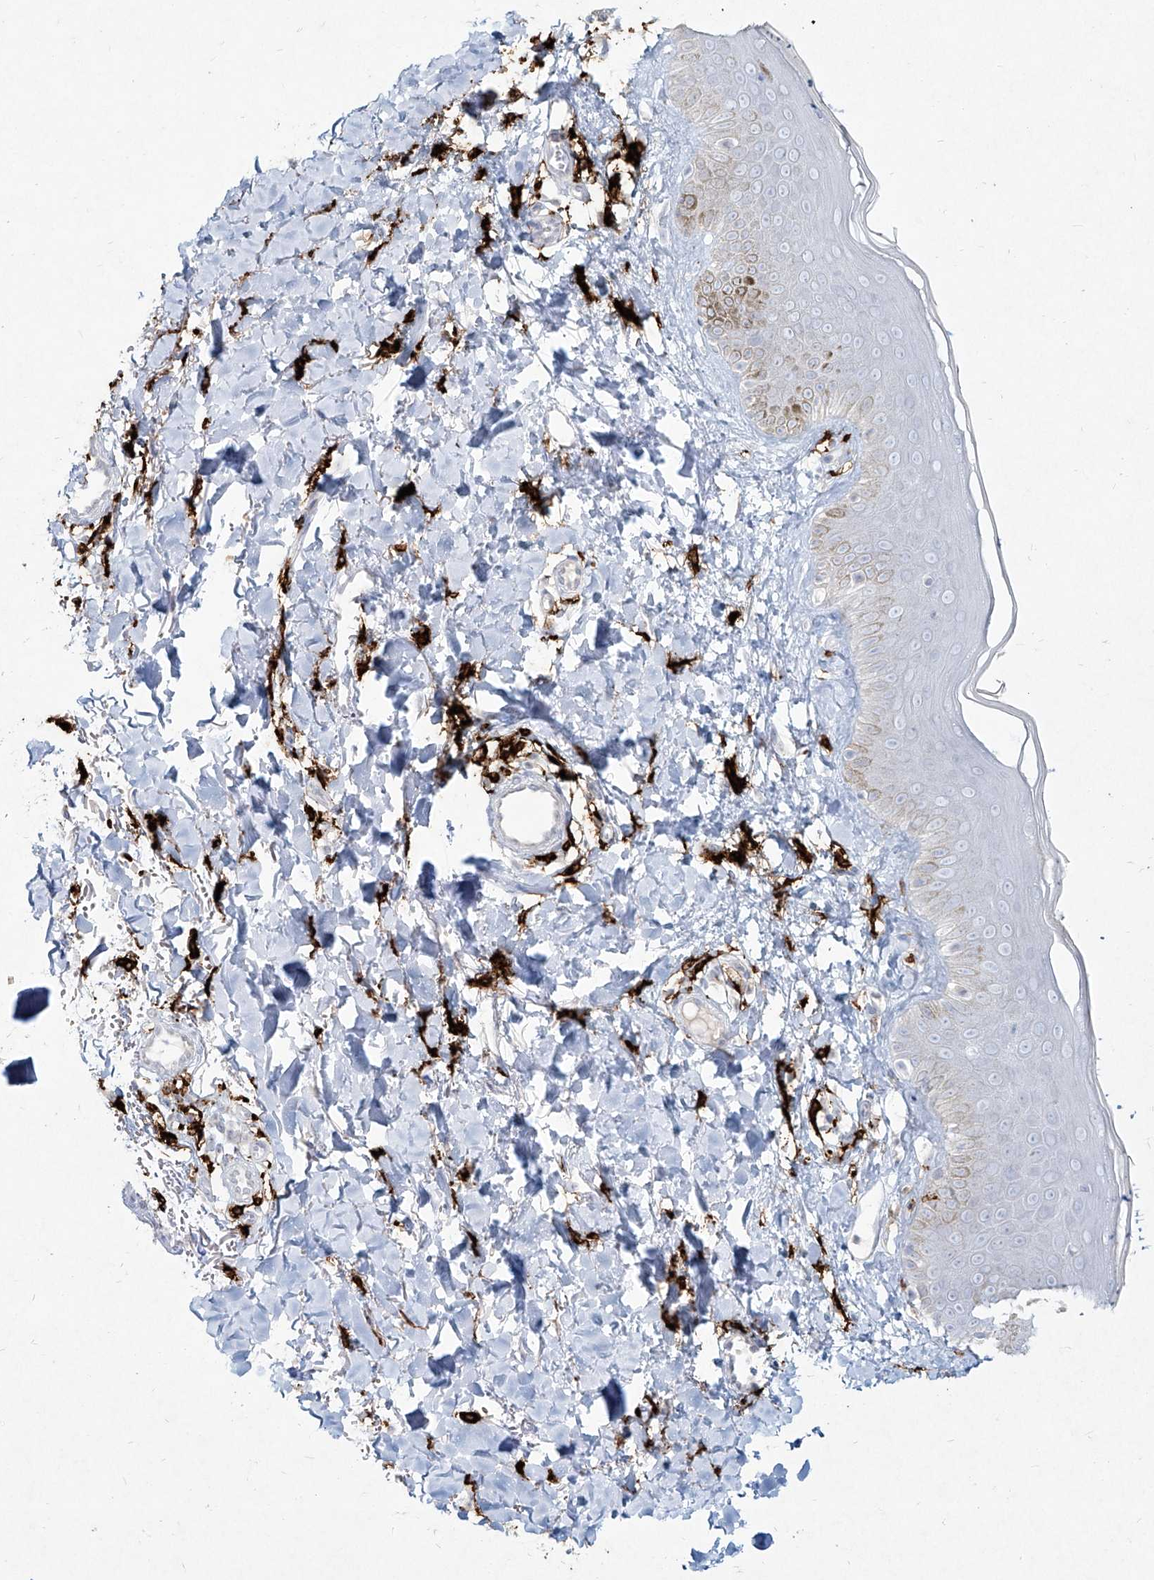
{"staining": {"intensity": "negative", "quantity": "none", "location": "none"}, "tissue": "skin", "cell_type": "Fibroblasts", "image_type": "normal", "snomed": [{"axis": "morphology", "description": "Normal tissue, NOS"}, {"axis": "topography", "description": "Skin"}], "caption": "There is no significant positivity in fibroblasts of skin. (IHC, brightfield microscopy, high magnification).", "gene": "CD209", "patient": {"sex": "male", "age": 52}}